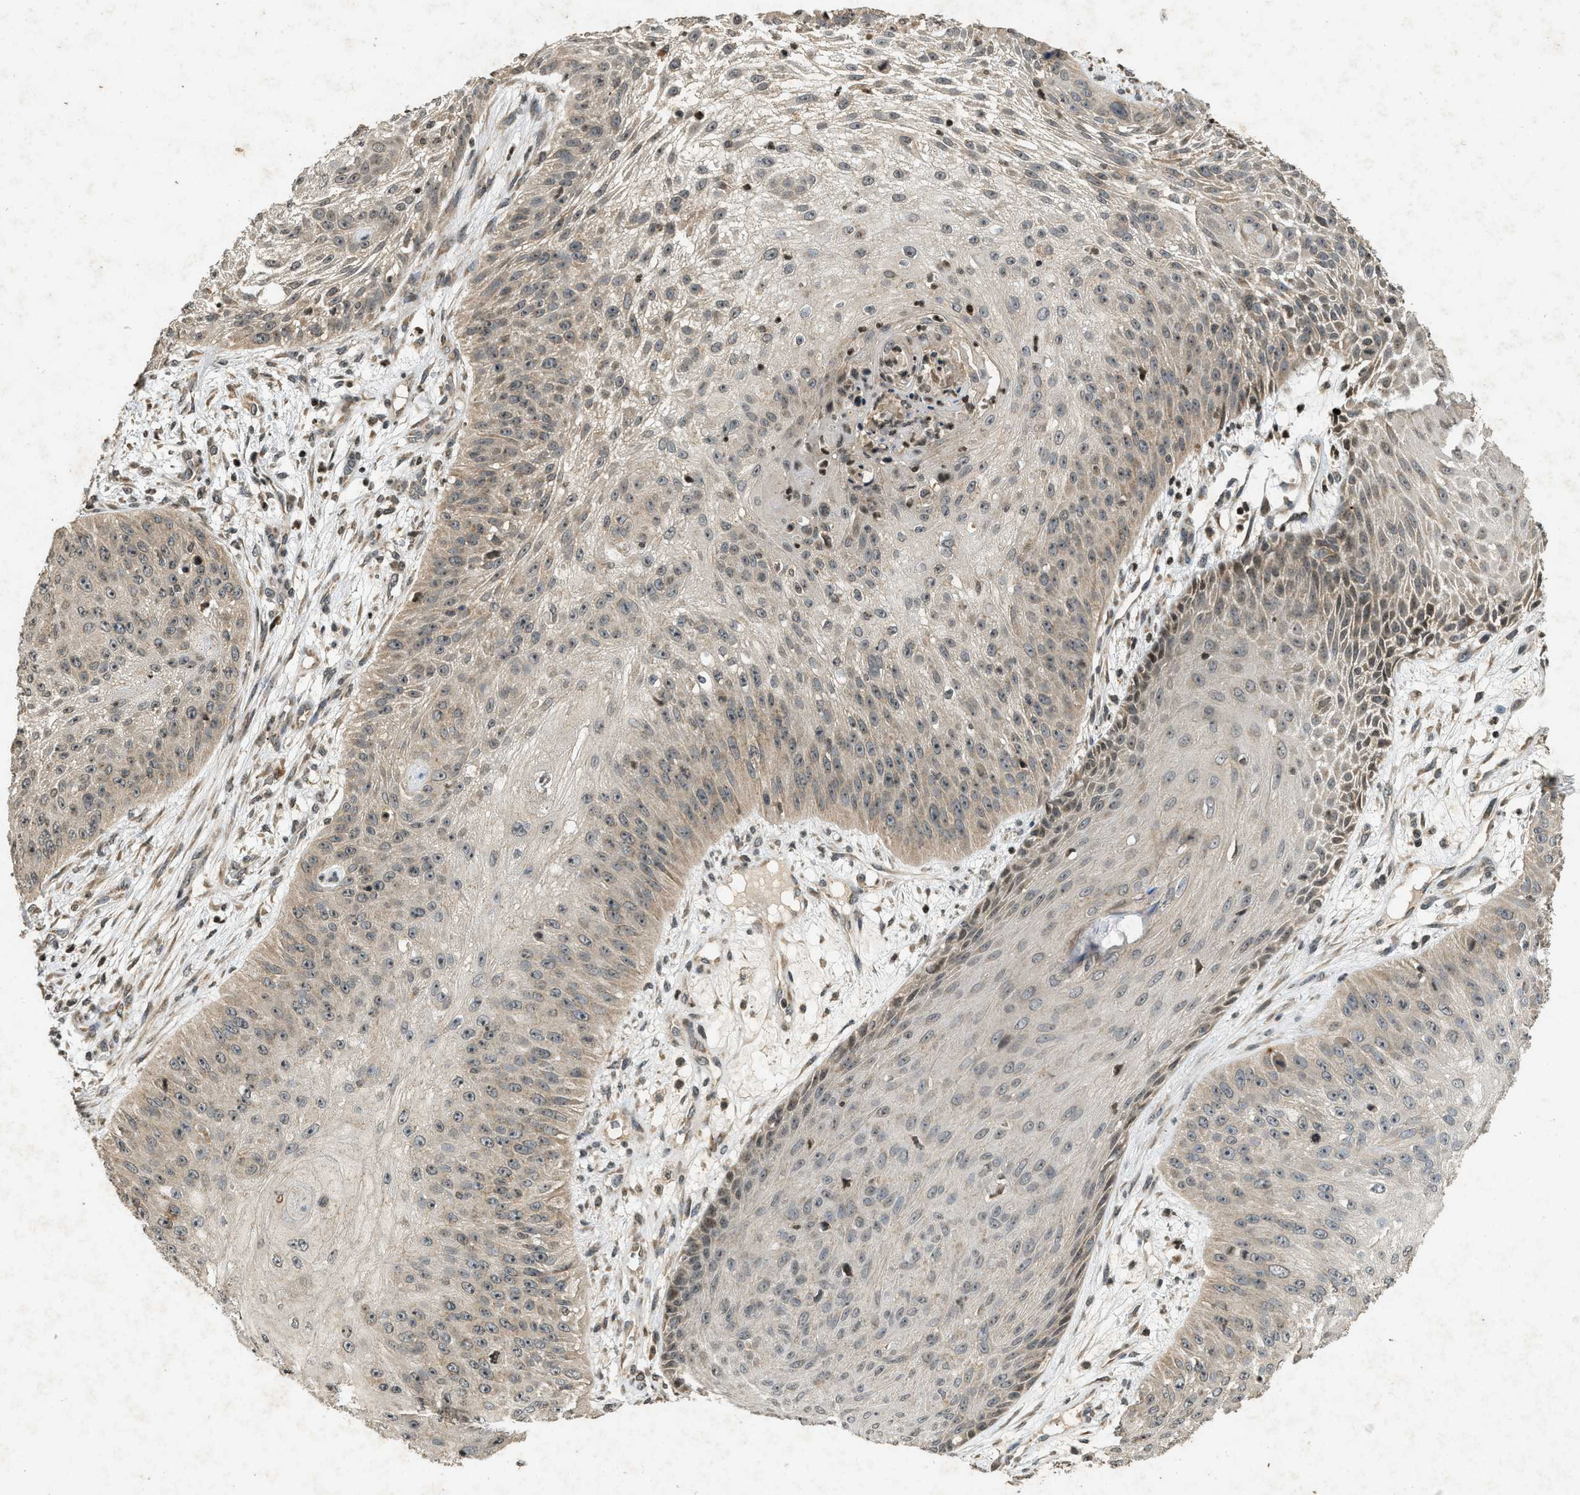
{"staining": {"intensity": "weak", "quantity": "25%-75%", "location": "cytoplasmic/membranous"}, "tissue": "skin cancer", "cell_type": "Tumor cells", "image_type": "cancer", "snomed": [{"axis": "morphology", "description": "Squamous cell carcinoma, NOS"}, {"axis": "topography", "description": "Skin"}], "caption": "Approximately 25%-75% of tumor cells in squamous cell carcinoma (skin) exhibit weak cytoplasmic/membranous protein positivity as visualized by brown immunohistochemical staining.", "gene": "SIAH1", "patient": {"sex": "female", "age": 80}}